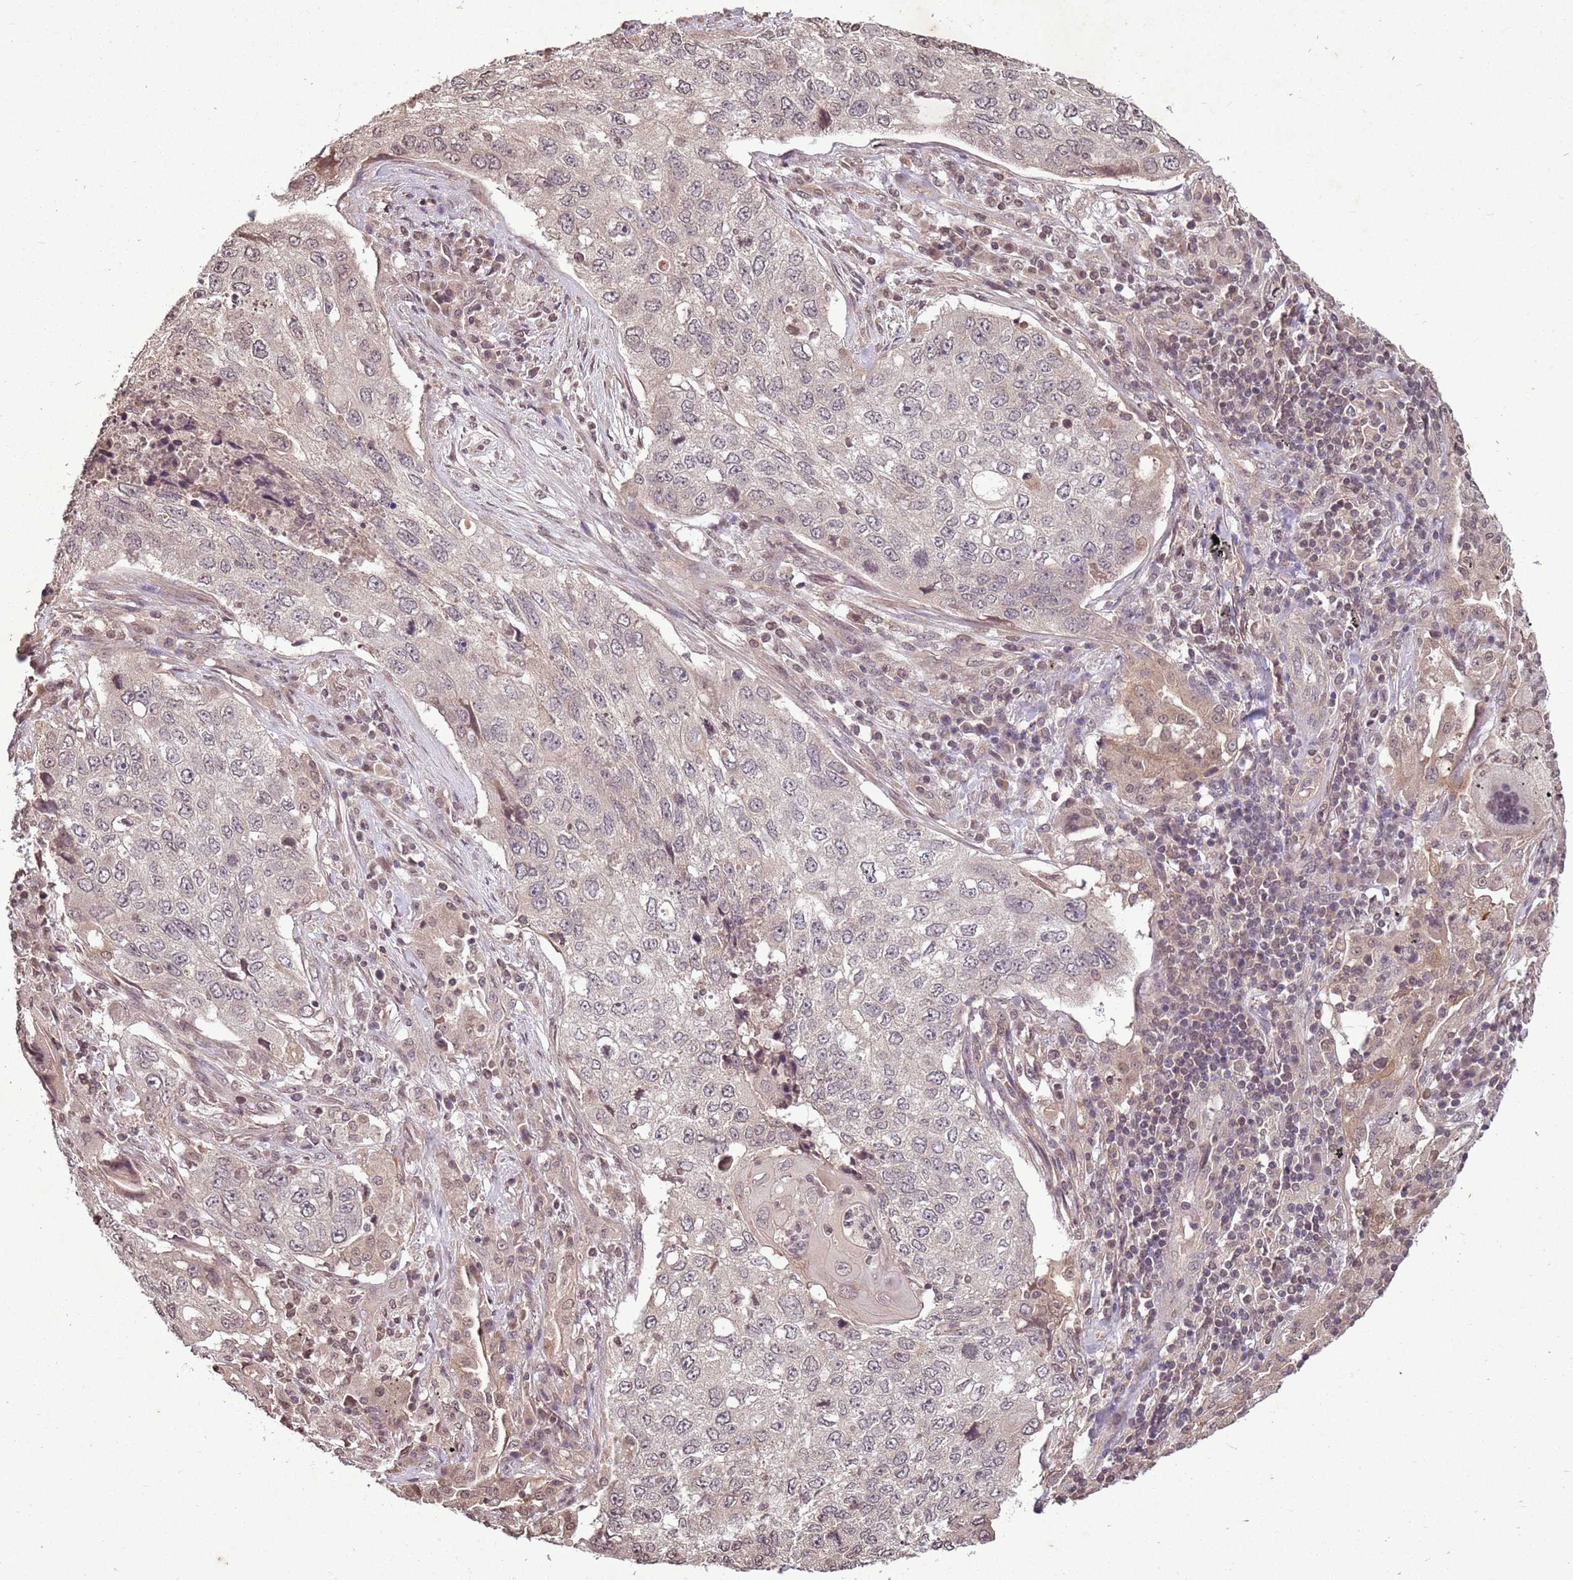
{"staining": {"intensity": "weak", "quantity": "<25%", "location": "cytoplasmic/membranous,nuclear"}, "tissue": "lung cancer", "cell_type": "Tumor cells", "image_type": "cancer", "snomed": [{"axis": "morphology", "description": "Squamous cell carcinoma, NOS"}, {"axis": "topography", "description": "Lung"}], "caption": "Lung cancer stained for a protein using immunohistochemistry (IHC) shows no positivity tumor cells.", "gene": "CAPN9", "patient": {"sex": "female", "age": 63}}